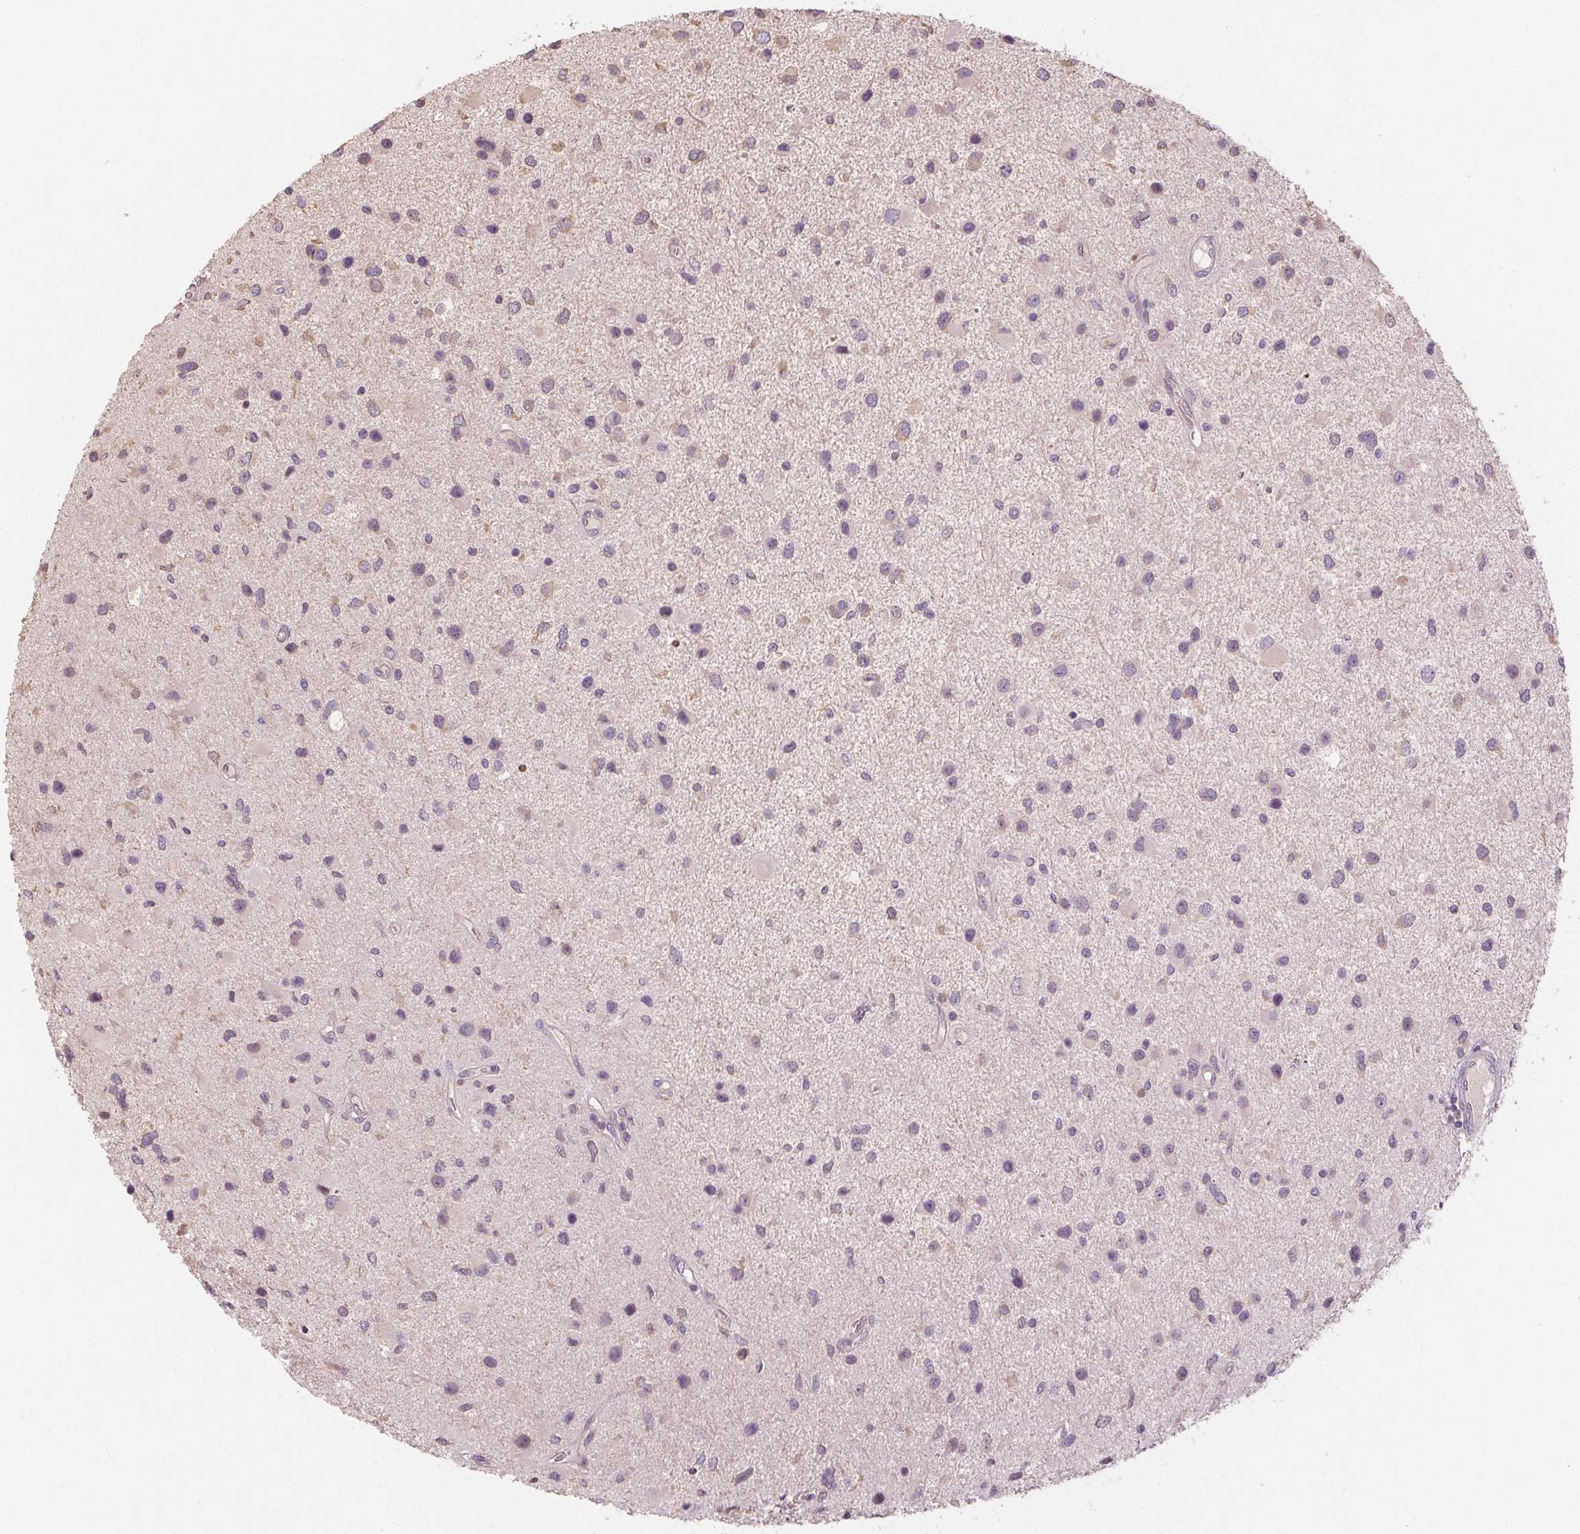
{"staining": {"intensity": "weak", "quantity": "<25%", "location": "cytoplasmic/membranous"}, "tissue": "glioma", "cell_type": "Tumor cells", "image_type": "cancer", "snomed": [{"axis": "morphology", "description": "Glioma, malignant, Low grade"}, {"axis": "topography", "description": "Brain"}], "caption": "Immunohistochemistry (IHC) histopathology image of human glioma stained for a protein (brown), which demonstrates no expression in tumor cells.", "gene": "TMEM80", "patient": {"sex": "female", "age": 32}}